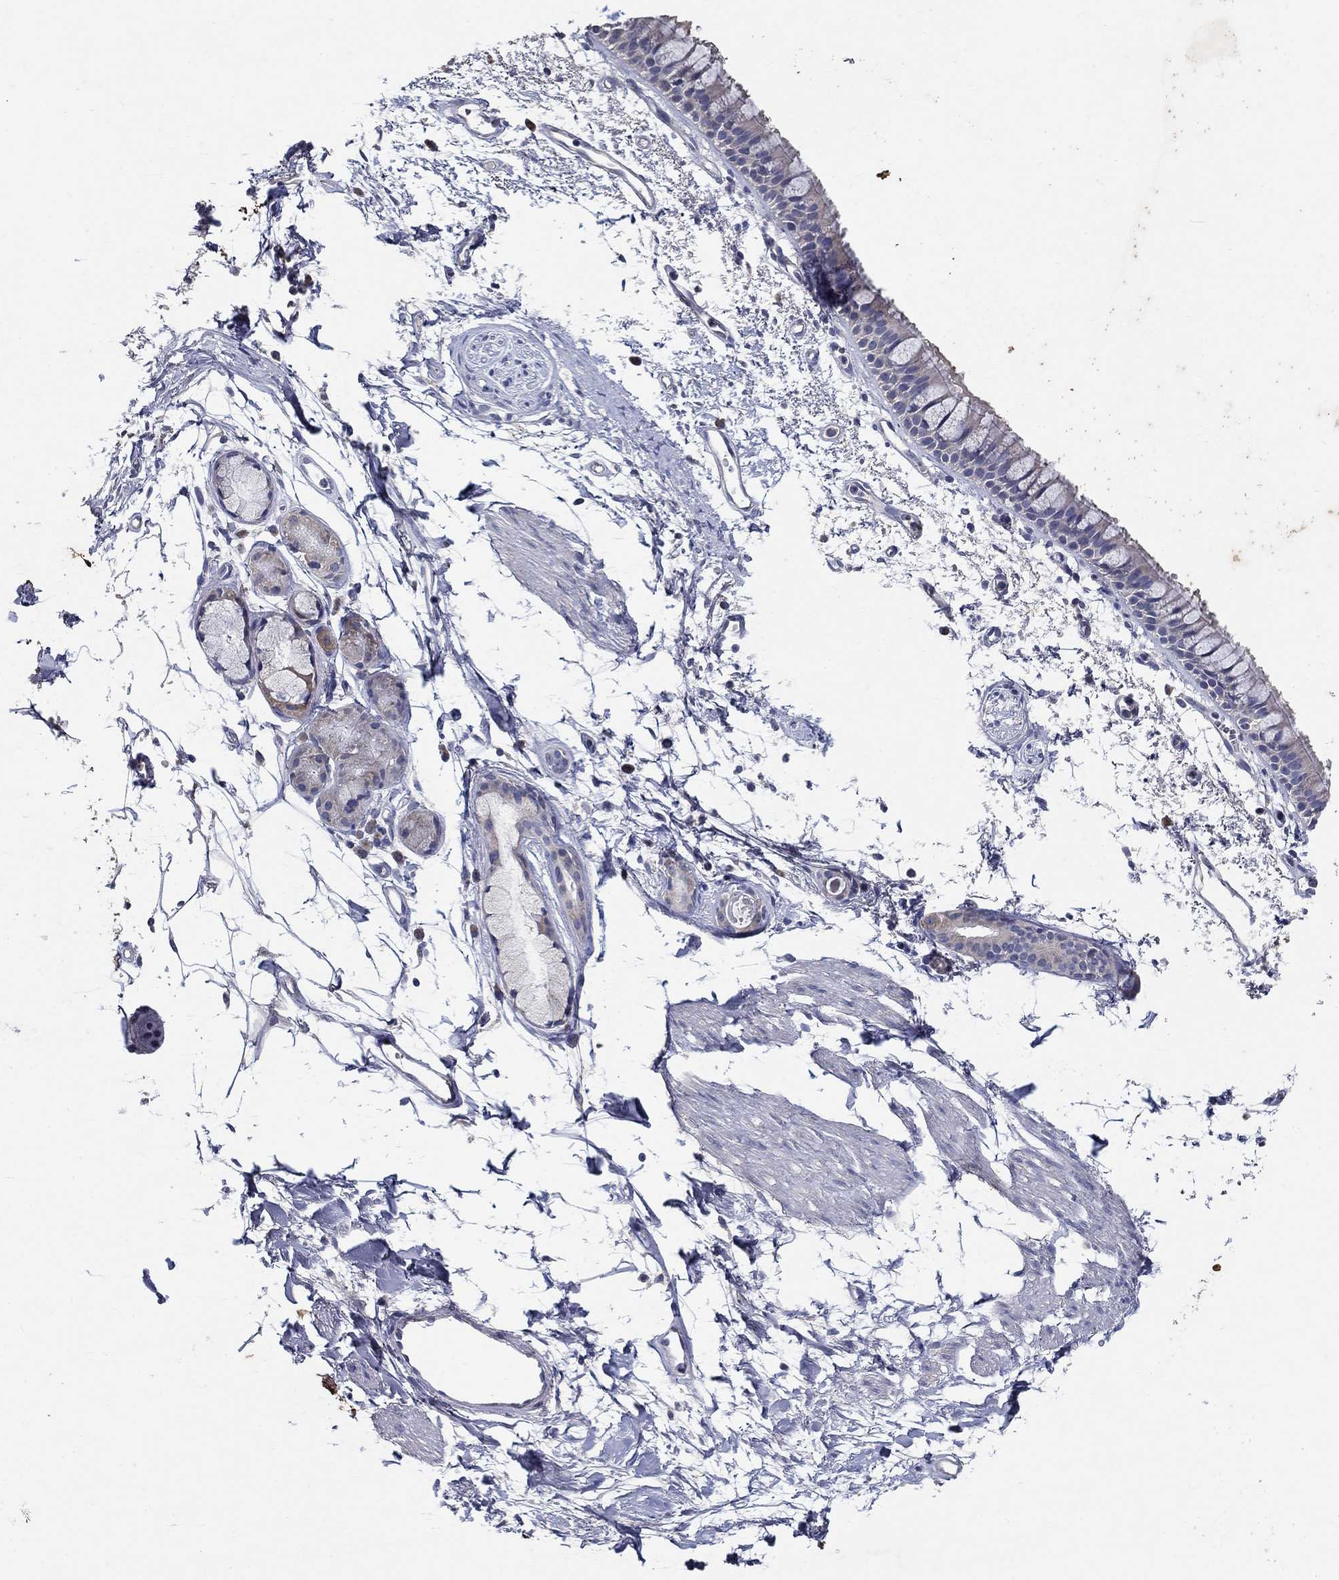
{"staining": {"intensity": "negative", "quantity": "none", "location": "none"}, "tissue": "bronchus", "cell_type": "Respiratory epithelial cells", "image_type": "normal", "snomed": [{"axis": "morphology", "description": "Normal tissue, NOS"}, {"axis": "topography", "description": "Cartilage tissue"}, {"axis": "topography", "description": "Bronchus"}], "caption": "Immunohistochemical staining of benign human bronchus reveals no significant expression in respiratory epithelial cells. (Stains: DAB immunohistochemistry with hematoxylin counter stain, Microscopy: brightfield microscopy at high magnification).", "gene": "PROZ", "patient": {"sex": "male", "age": 66}}